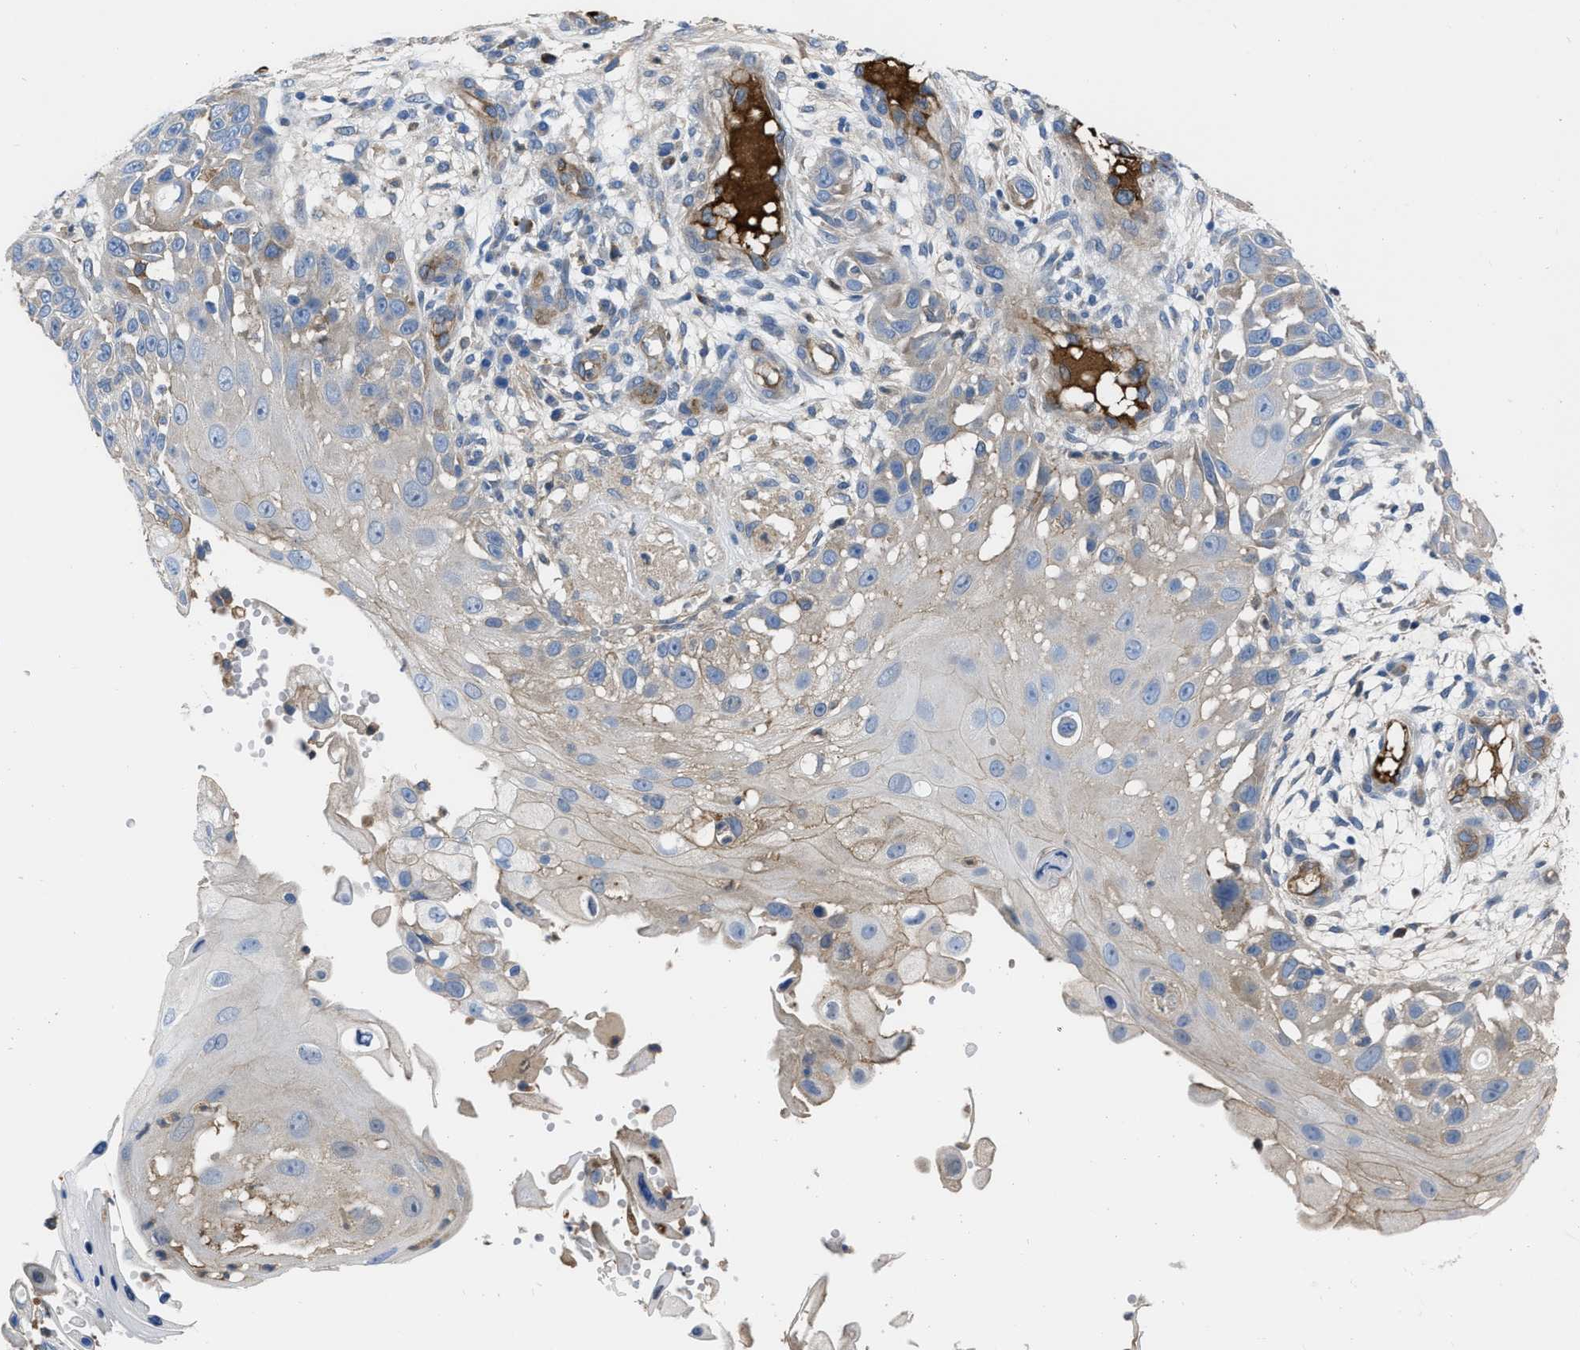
{"staining": {"intensity": "weak", "quantity": "<25%", "location": "cytoplasmic/membranous"}, "tissue": "skin cancer", "cell_type": "Tumor cells", "image_type": "cancer", "snomed": [{"axis": "morphology", "description": "Squamous cell carcinoma, NOS"}, {"axis": "topography", "description": "Skin"}], "caption": "An IHC histopathology image of skin cancer (squamous cell carcinoma) is shown. There is no staining in tumor cells of skin cancer (squamous cell carcinoma).", "gene": "TRIOBP", "patient": {"sex": "female", "age": 44}}